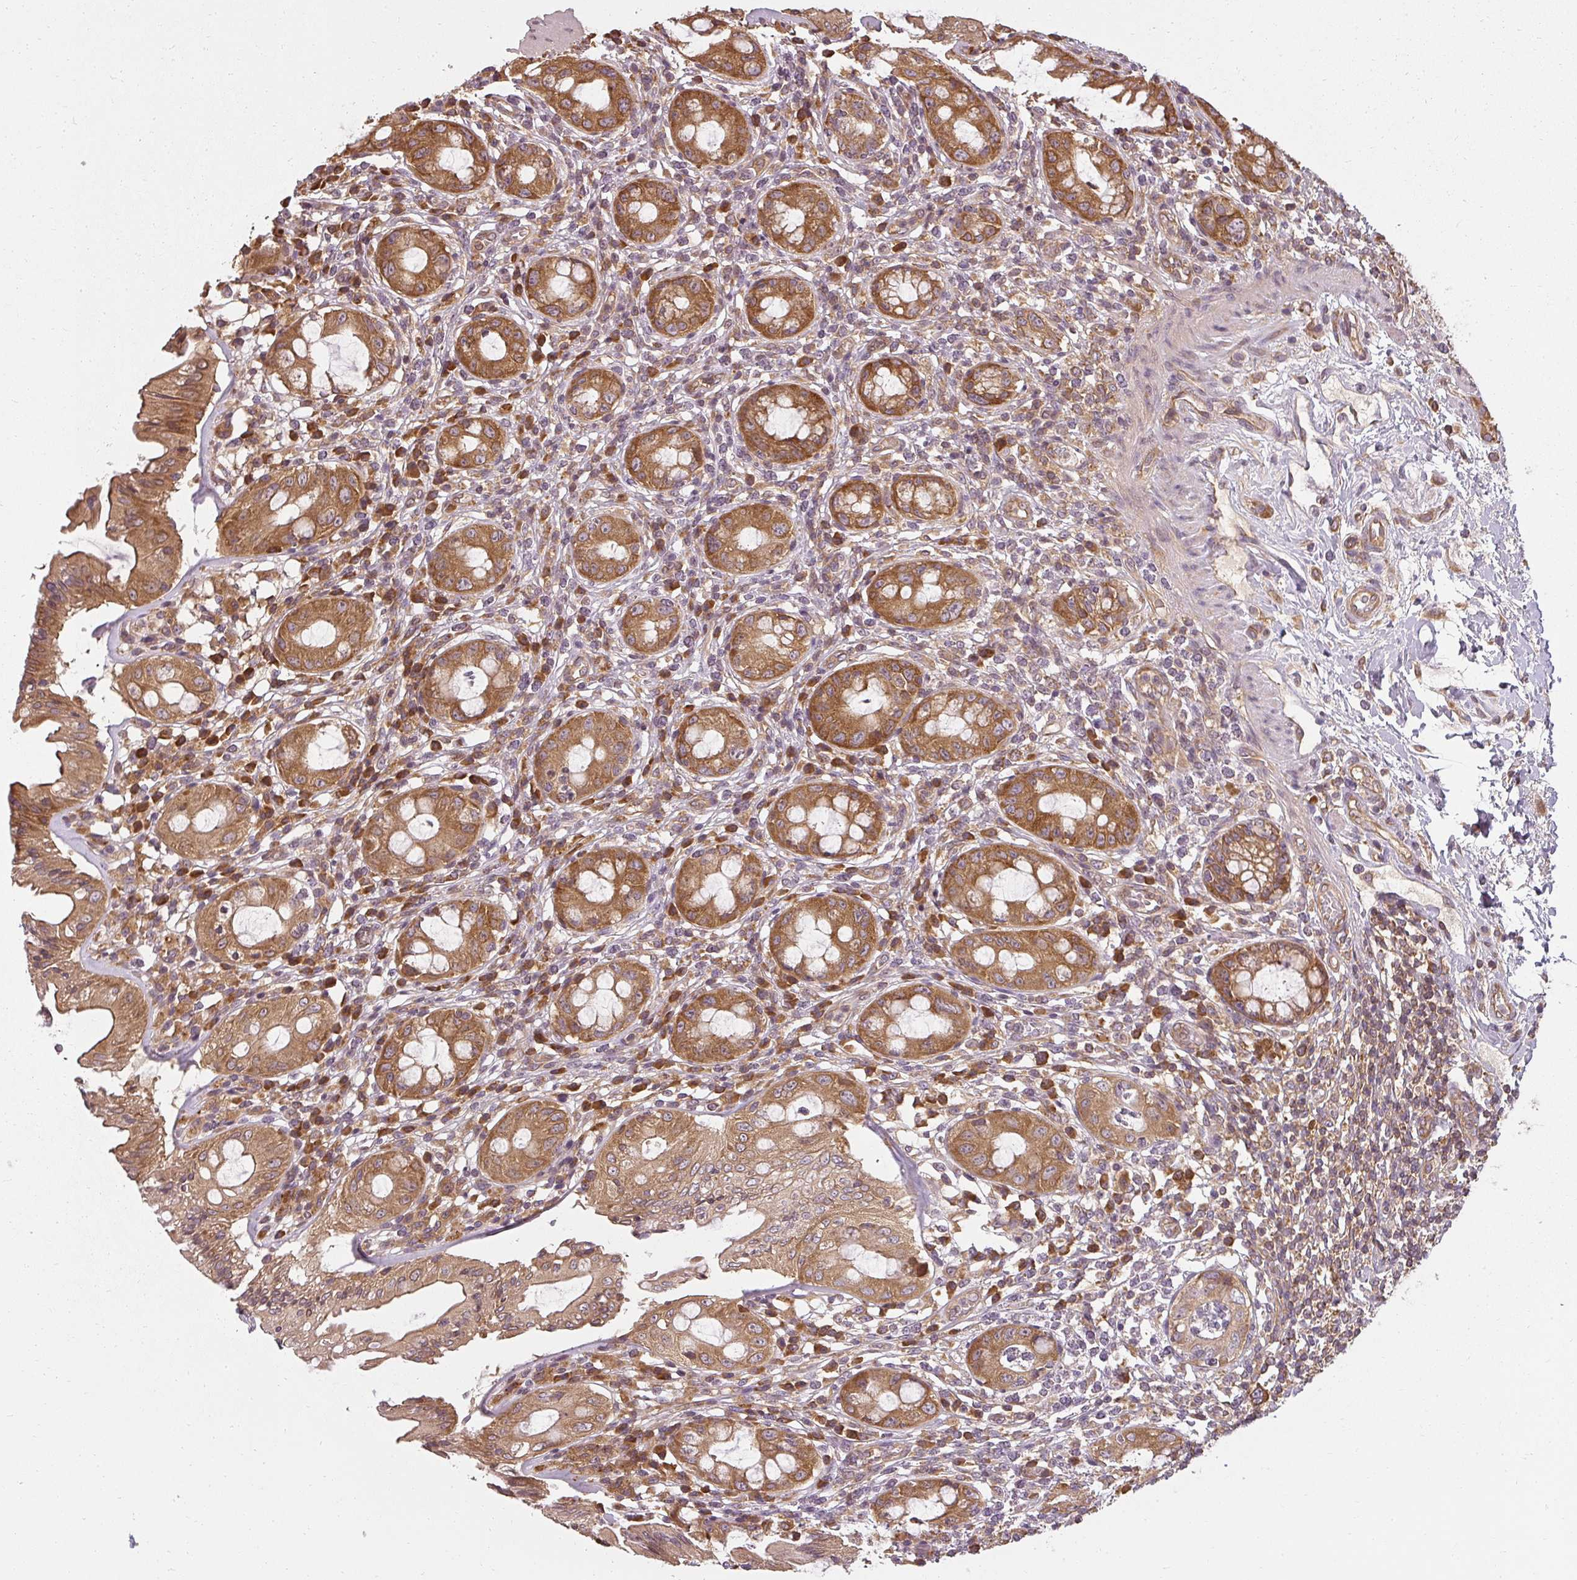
{"staining": {"intensity": "strong", "quantity": ">75%", "location": "cytoplasmic/membranous"}, "tissue": "rectum", "cell_type": "Glandular cells", "image_type": "normal", "snomed": [{"axis": "morphology", "description": "Normal tissue, NOS"}, {"axis": "topography", "description": "Rectum"}], "caption": "Protein expression analysis of benign human rectum reveals strong cytoplasmic/membranous positivity in about >75% of glandular cells.", "gene": "RPL24", "patient": {"sex": "female", "age": 57}}